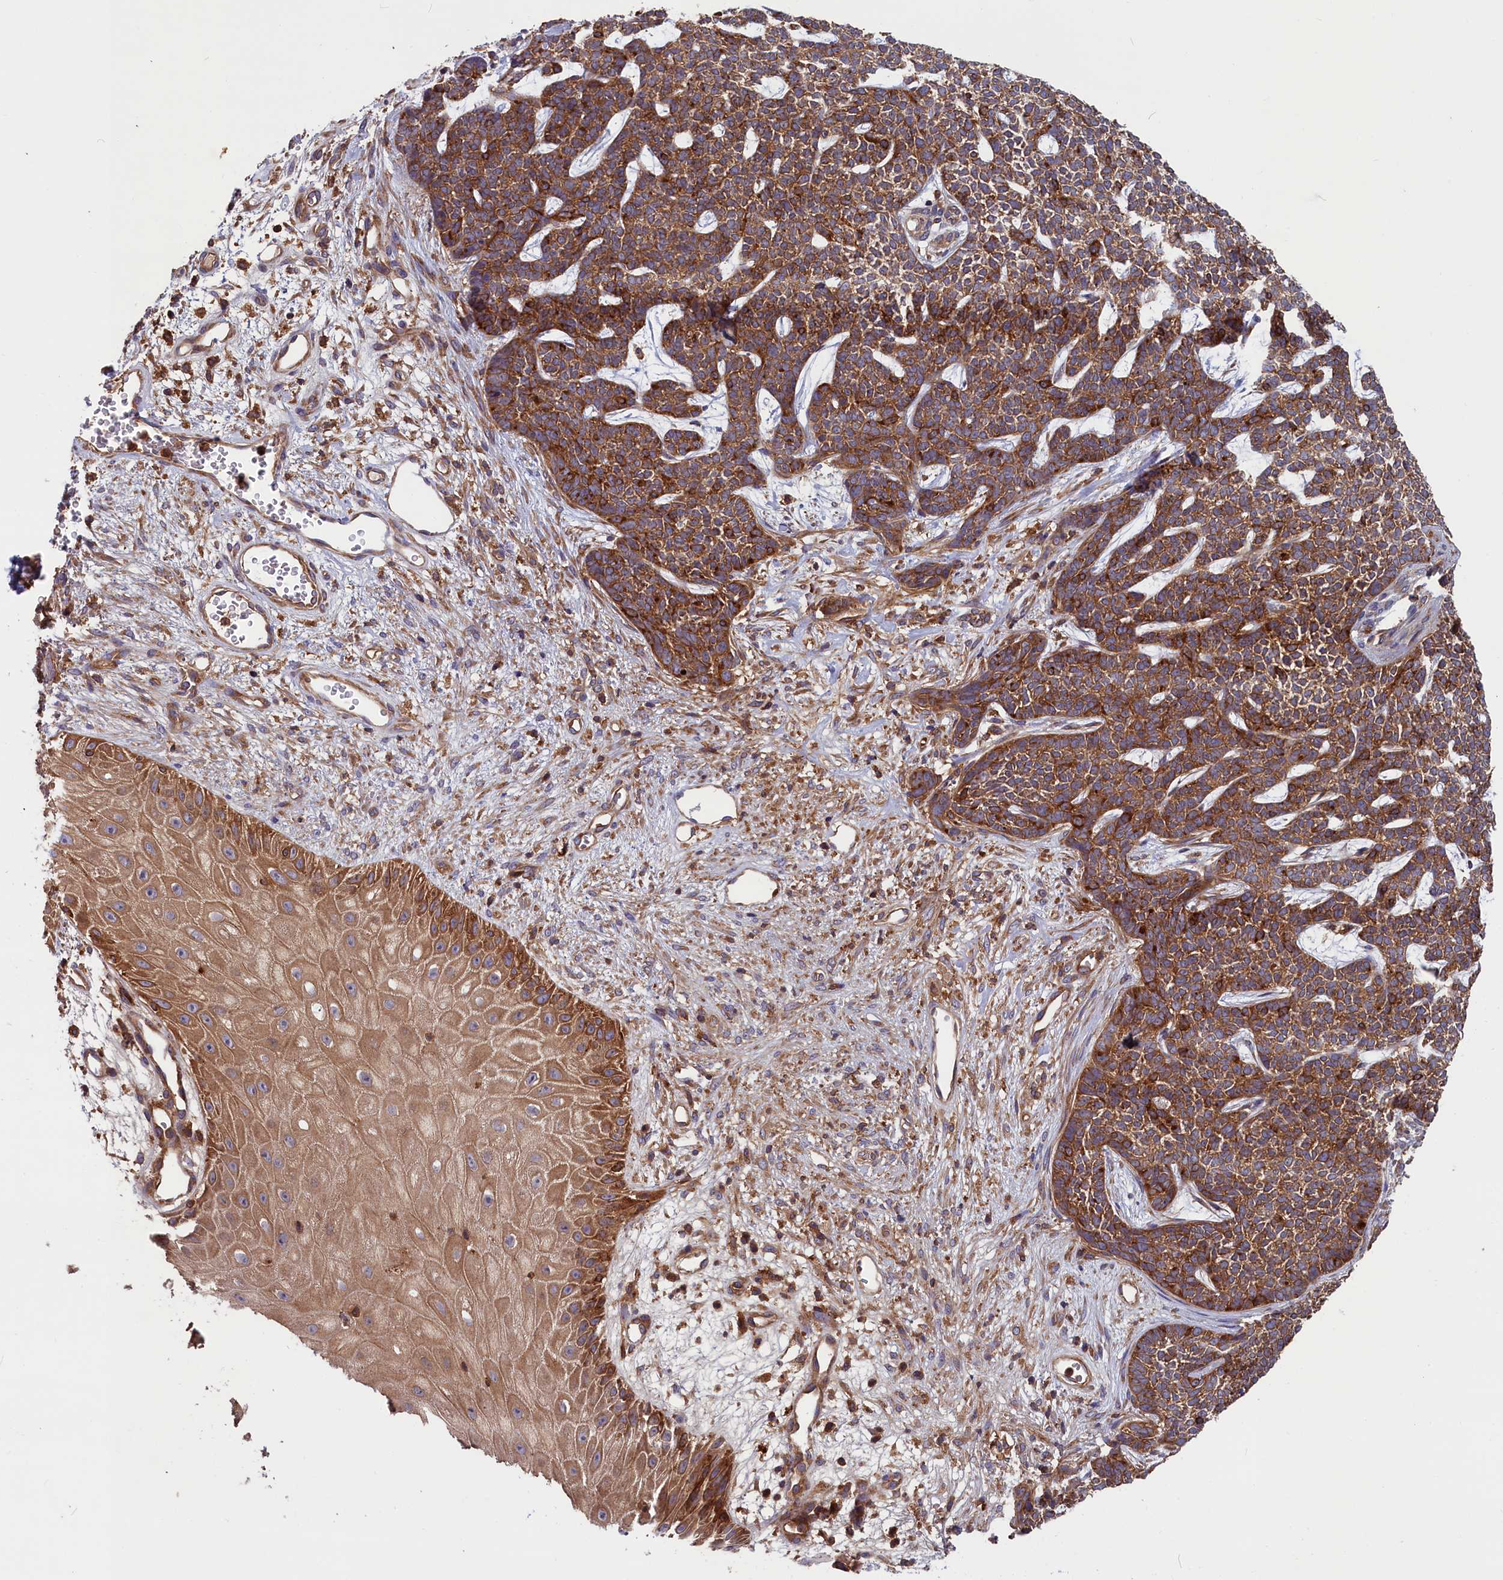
{"staining": {"intensity": "strong", "quantity": ">75%", "location": "cytoplasmic/membranous"}, "tissue": "skin cancer", "cell_type": "Tumor cells", "image_type": "cancer", "snomed": [{"axis": "morphology", "description": "Basal cell carcinoma"}, {"axis": "topography", "description": "Skin"}], "caption": "Skin cancer (basal cell carcinoma) stained with DAB IHC demonstrates high levels of strong cytoplasmic/membranous expression in approximately >75% of tumor cells.", "gene": "MYO9B", "patient": {"sex": "female", "age": 84}}